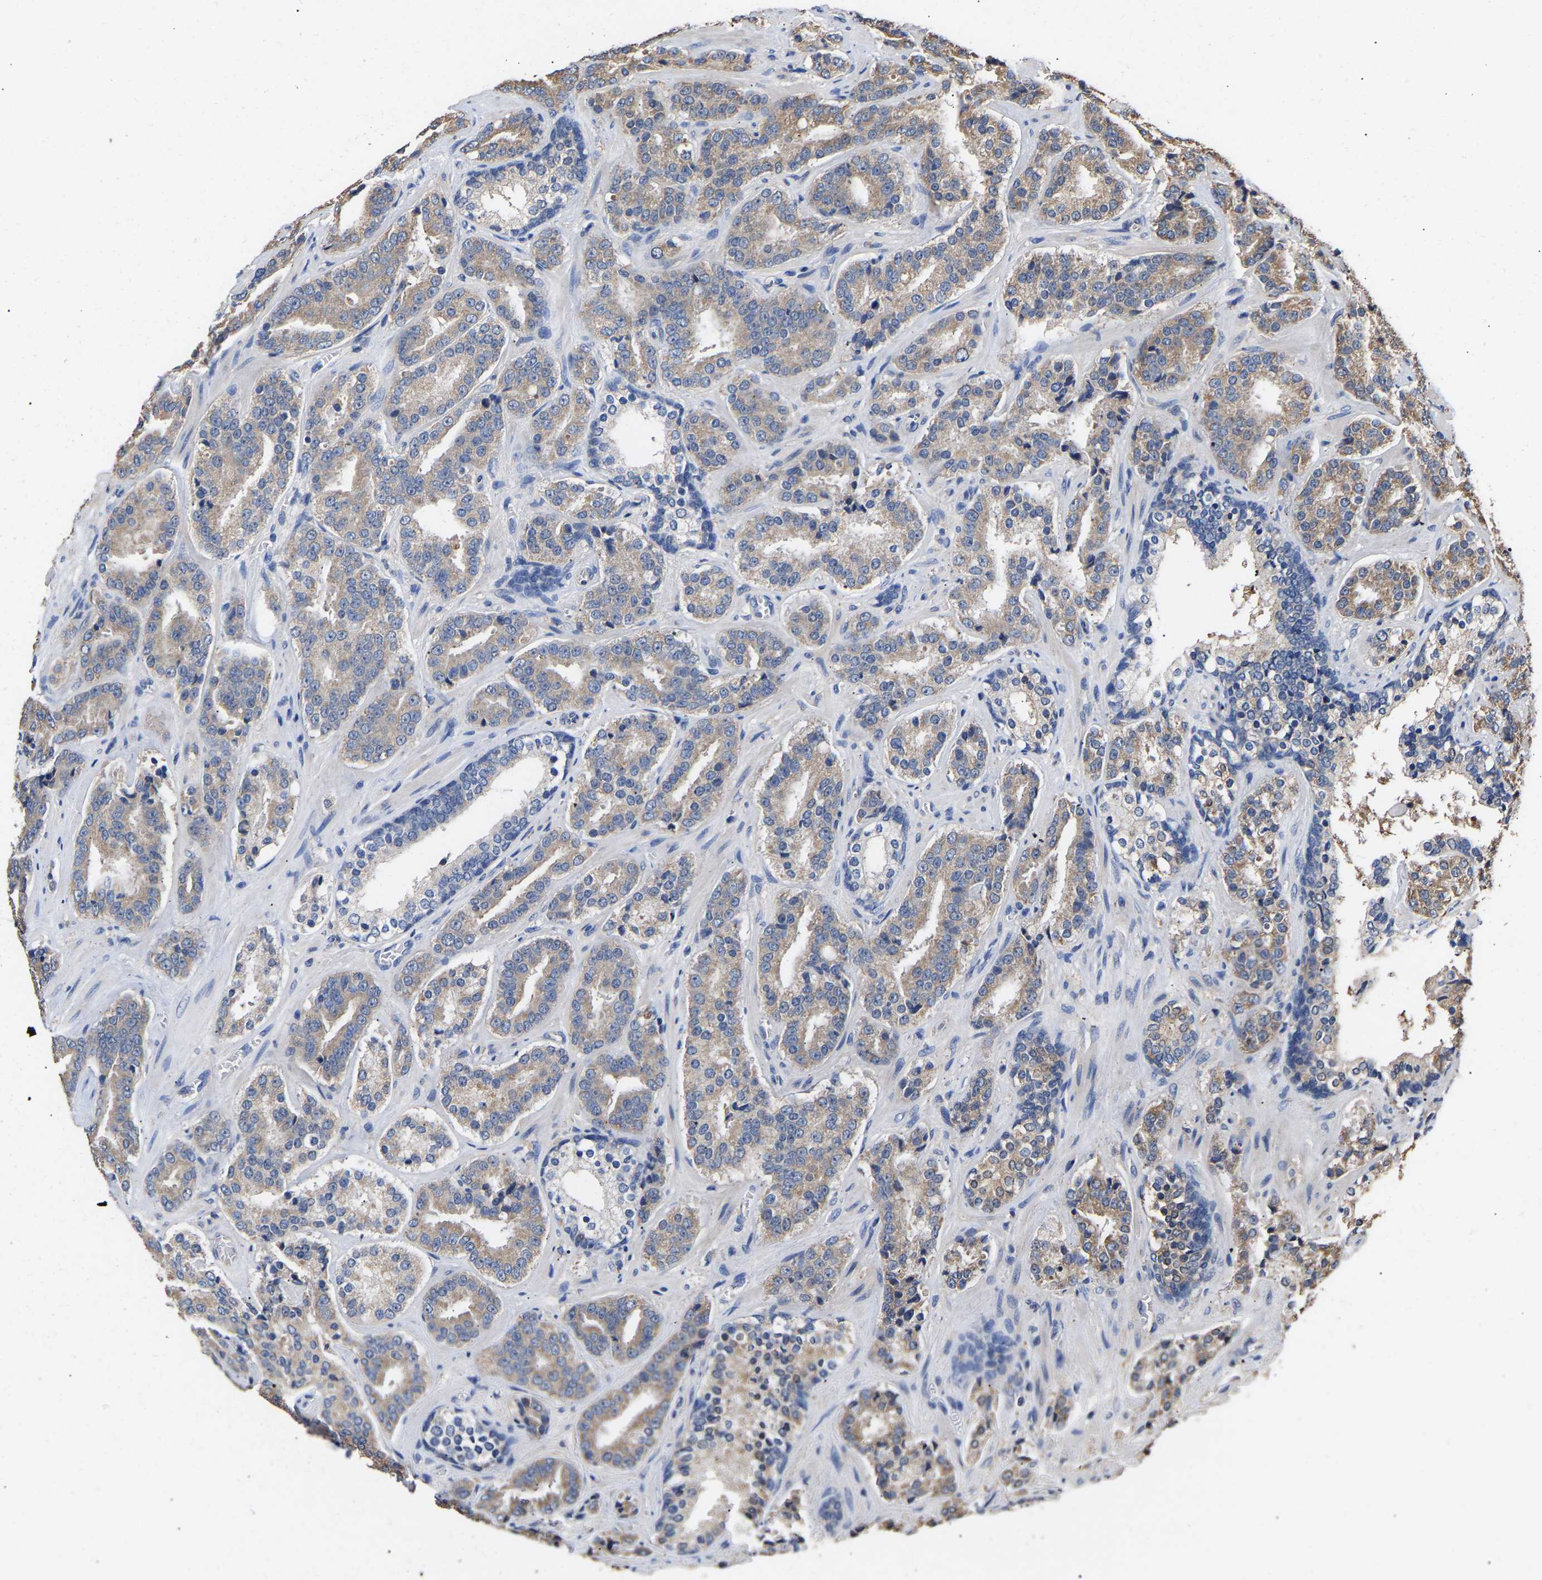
{"staining": {"intensity": "weak", "quantity": ">75%", "location": "cytoplasmic/membranous"}, "tissue": "prostate cancer", "cell_type": "Tumor cells", "image_type": "cancer", "snomed": [{"axis": "morphology", "description": "Adenocarcinoma, High grade"}, {"axis": "topography", "description": "Prostate"}], "caption": "Brown immunohistochemical staining in human high-grade adenocarcinoma (prostate) reveals weak cytoplasmic/membranous staining in about >75% of tumor cells. The staining was performed using DAB (3,3'-diaminobenzidine) to visualize the protein expression in brown, while the nuclei were stained in blue with hematoxylin (Magnification: 20x).", "gene": "ZNF26", "patient": {"sex": "male", "age": 60}}